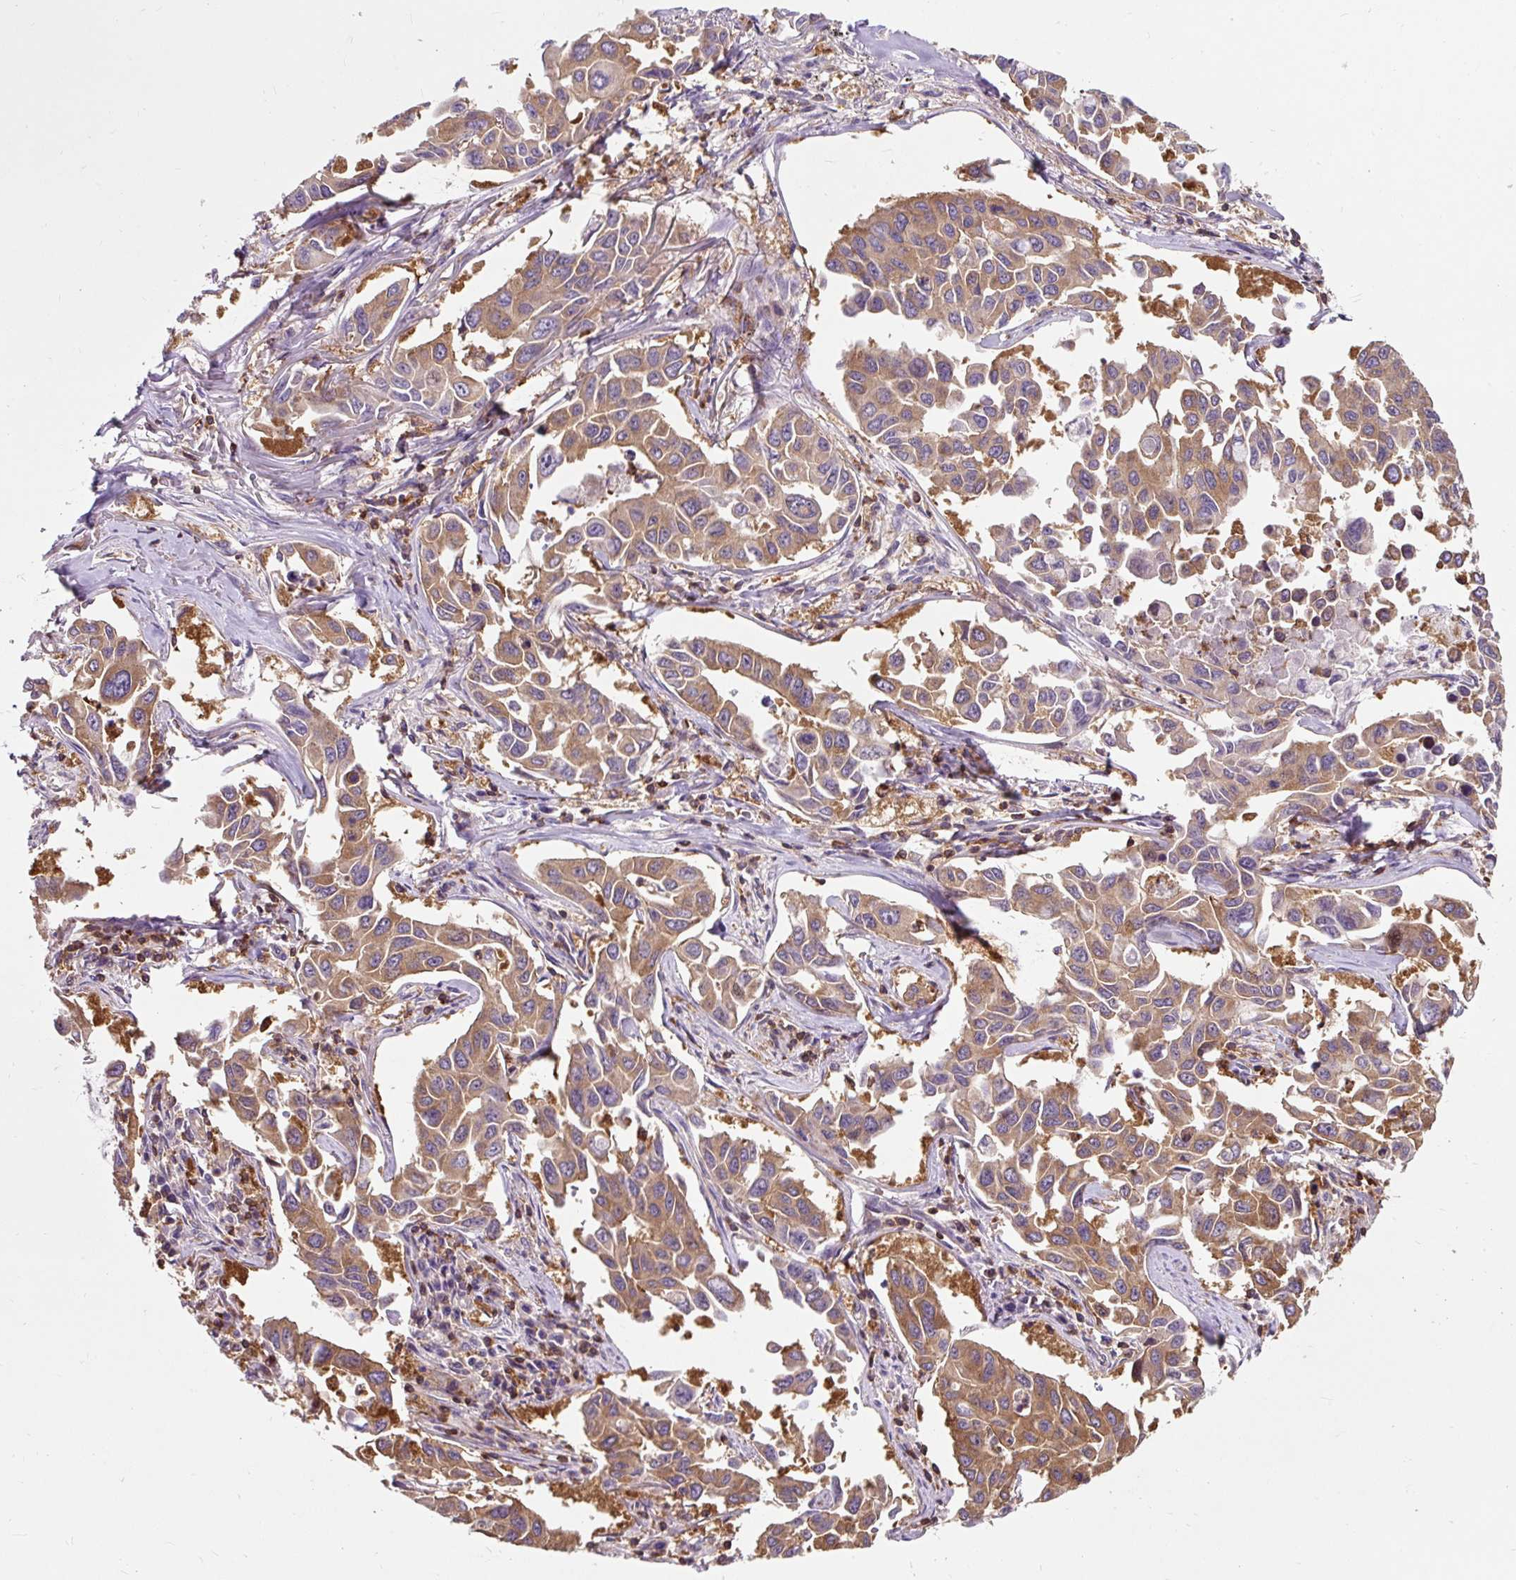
{"staining": {"intensity": "moderate", "quantity": ">75%", "location": "cytoplasmic/membranous"}, "tissue": "lung cancer", "cell_type": "Tumor cells", "image_type": "cancer", "snomed": [{"axis": "morphology", "description": "Adenocarcinoma, NOS"}, {"axis": "topography", "description": "Lung"}], "caption": "Moderate cytoplasmic/membranous positivity is present in approximately >75% of tumor cells in lung cancer (adenocarcinoma).", "gene": "CISD3", "patient": {"sex": "male", "age": 64}}